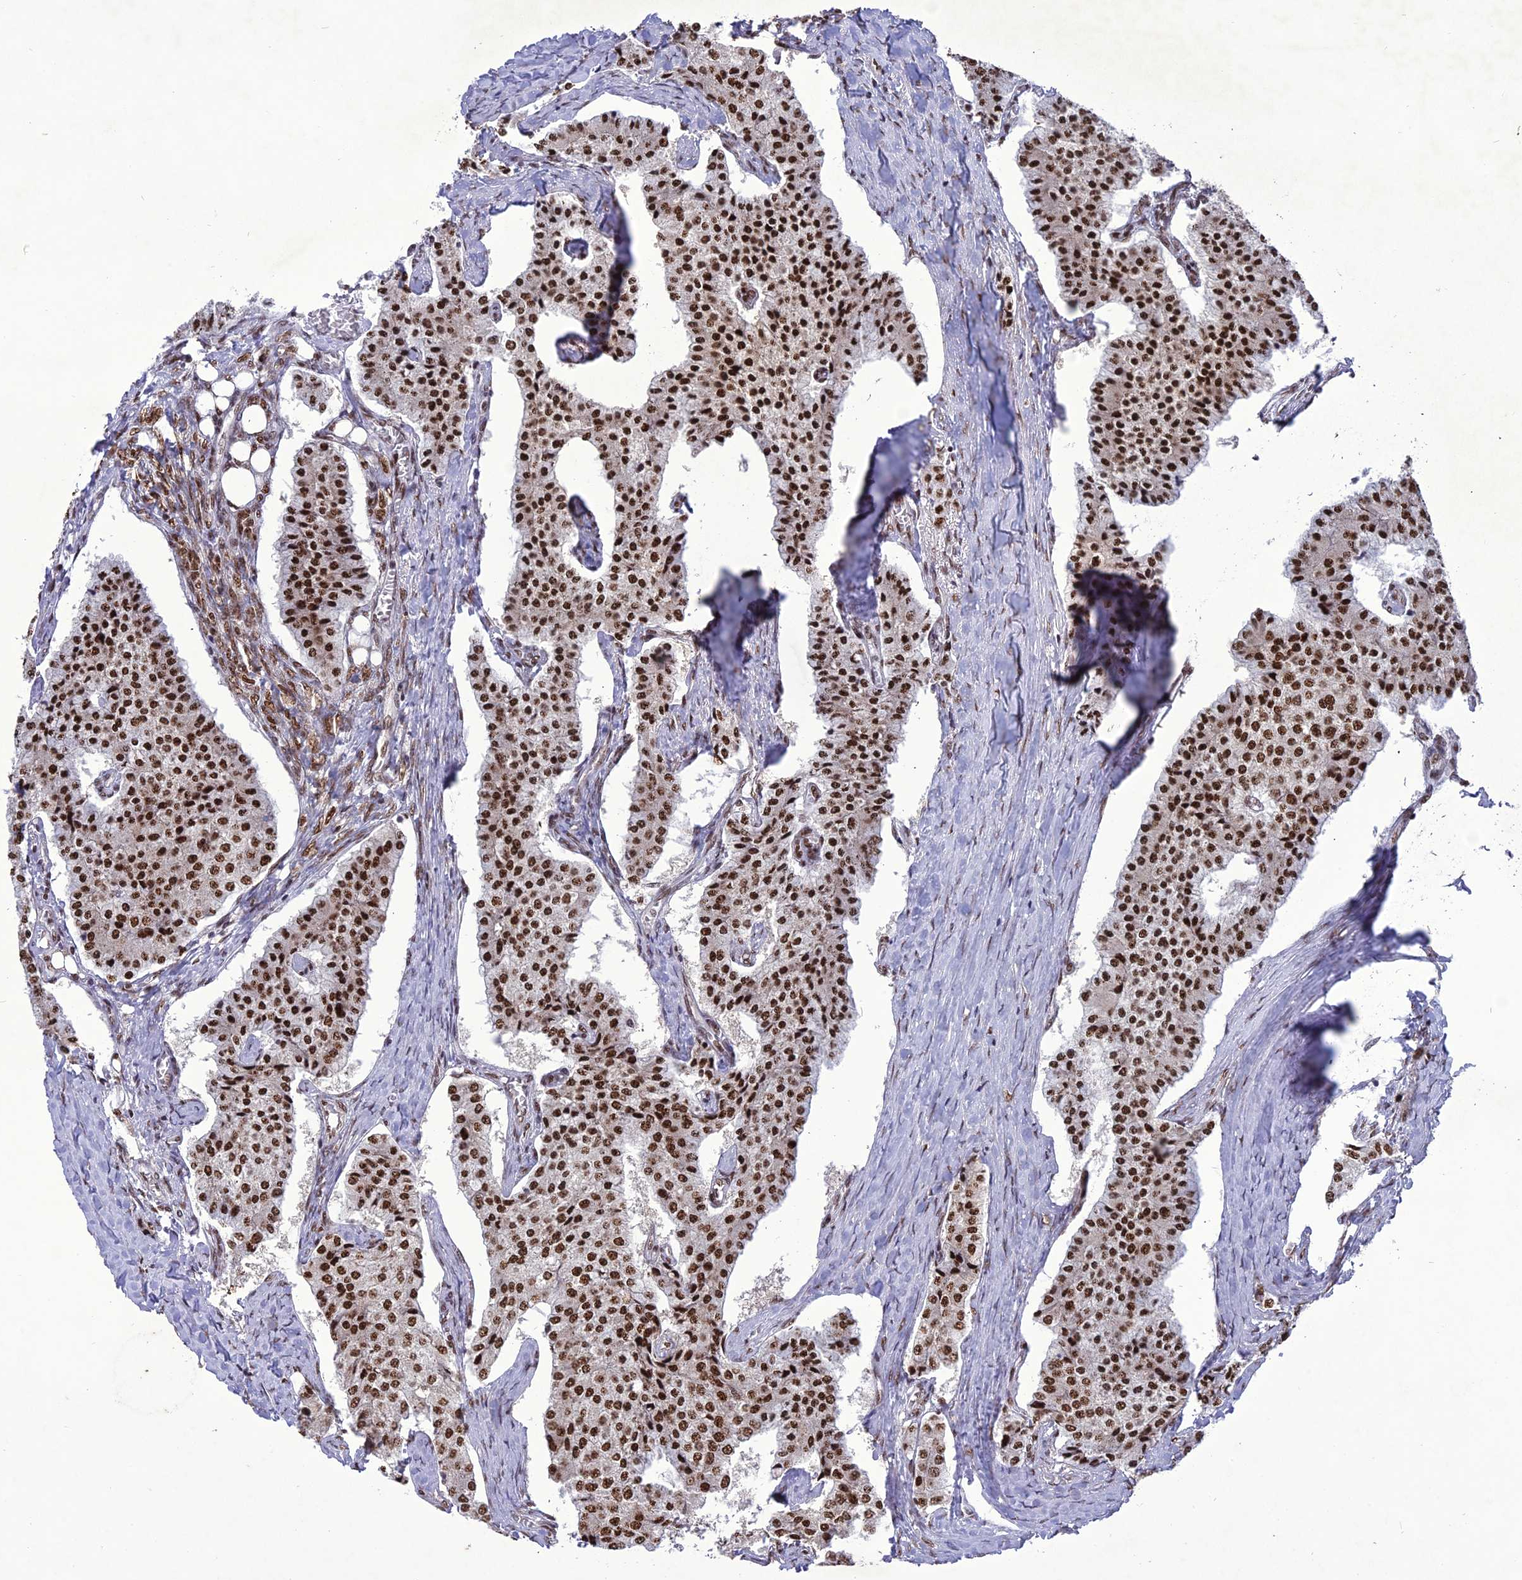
{"staining": {"intensity": "strong", "quantity": ">75%", "location": "nuclear"}, "tissue": "carcinoid", "cell_type": "Tumor cells", "image_type": "cancer", "snomed": [{"axis": "morphology", "description": "Carcinoid, malignant, NOS"}, {"axis": "topography", "description": "Colon"}], "caption": "Immunohistochemistry micrograph of neoplastic tissue: human carcinoid (malignant) stained using immunohistochemistry (IHC) shows high levels of strong protein expression localized specifically in the nuclear of tumor cells, appearing as a nuclear brown color.", "gene": "DDX1", "patient": {"sex": "female", "age": 52}}